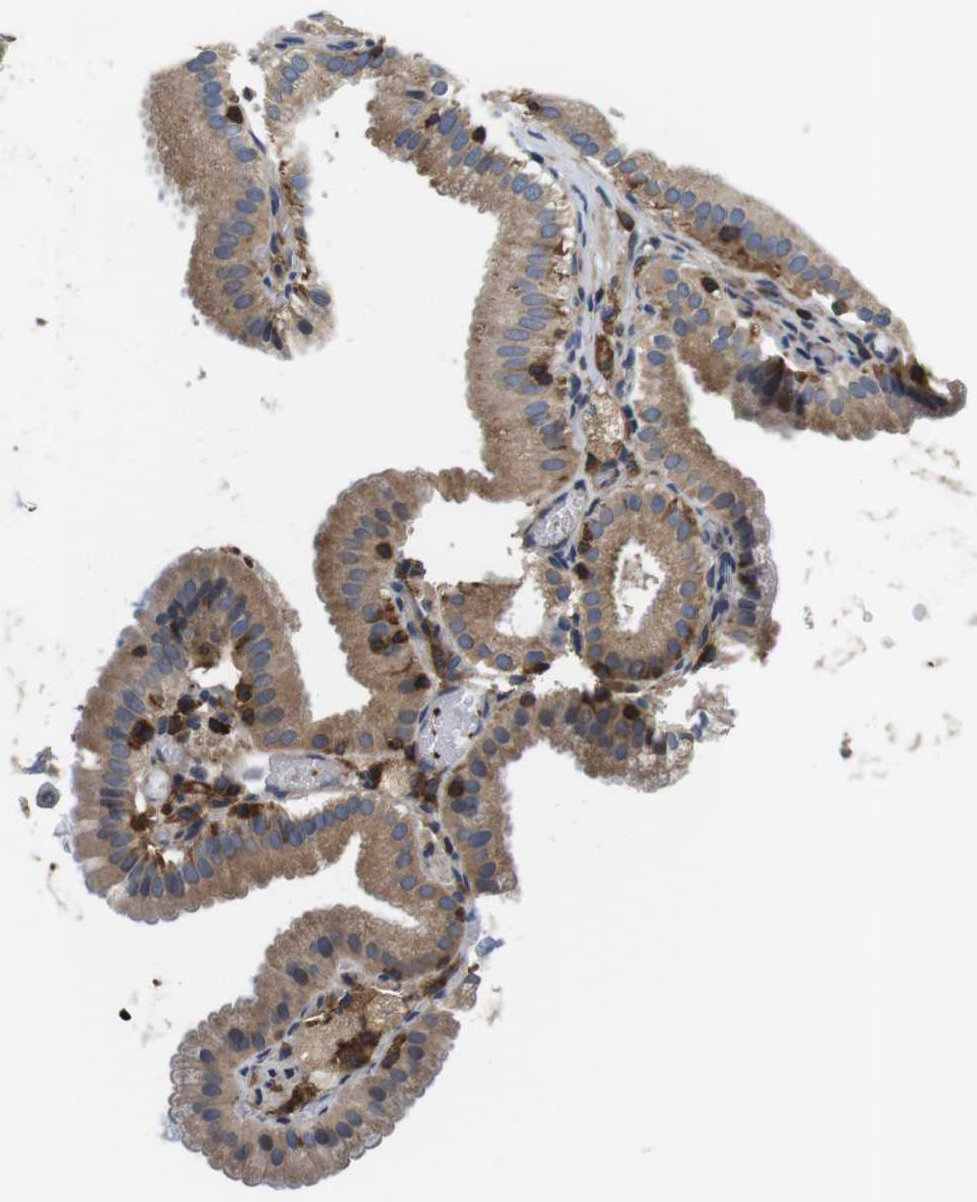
{"staining": {"intensity": "moderate", "quantity": ">75%", "location": "cytoplasmic/membranous"}, "tissue": "gallbladder", "cell_type": "Glandular cells", "image_type": "normal", "snomed": [{"axis": "morphology", "description": "Normal tissue, NOS"}, {"axis": "topography", "description": "Gallbladder"}], "caption": "Immunohistochemistry (IHC) image of benign gallbladder stained for a protein (brown), which reveals medium levels of moderate cytoplasmic/membranous positivity in about >75% of glandular cells.", "gene": "HERPUD2", "patient": {"sex": "male", "age": 54}}